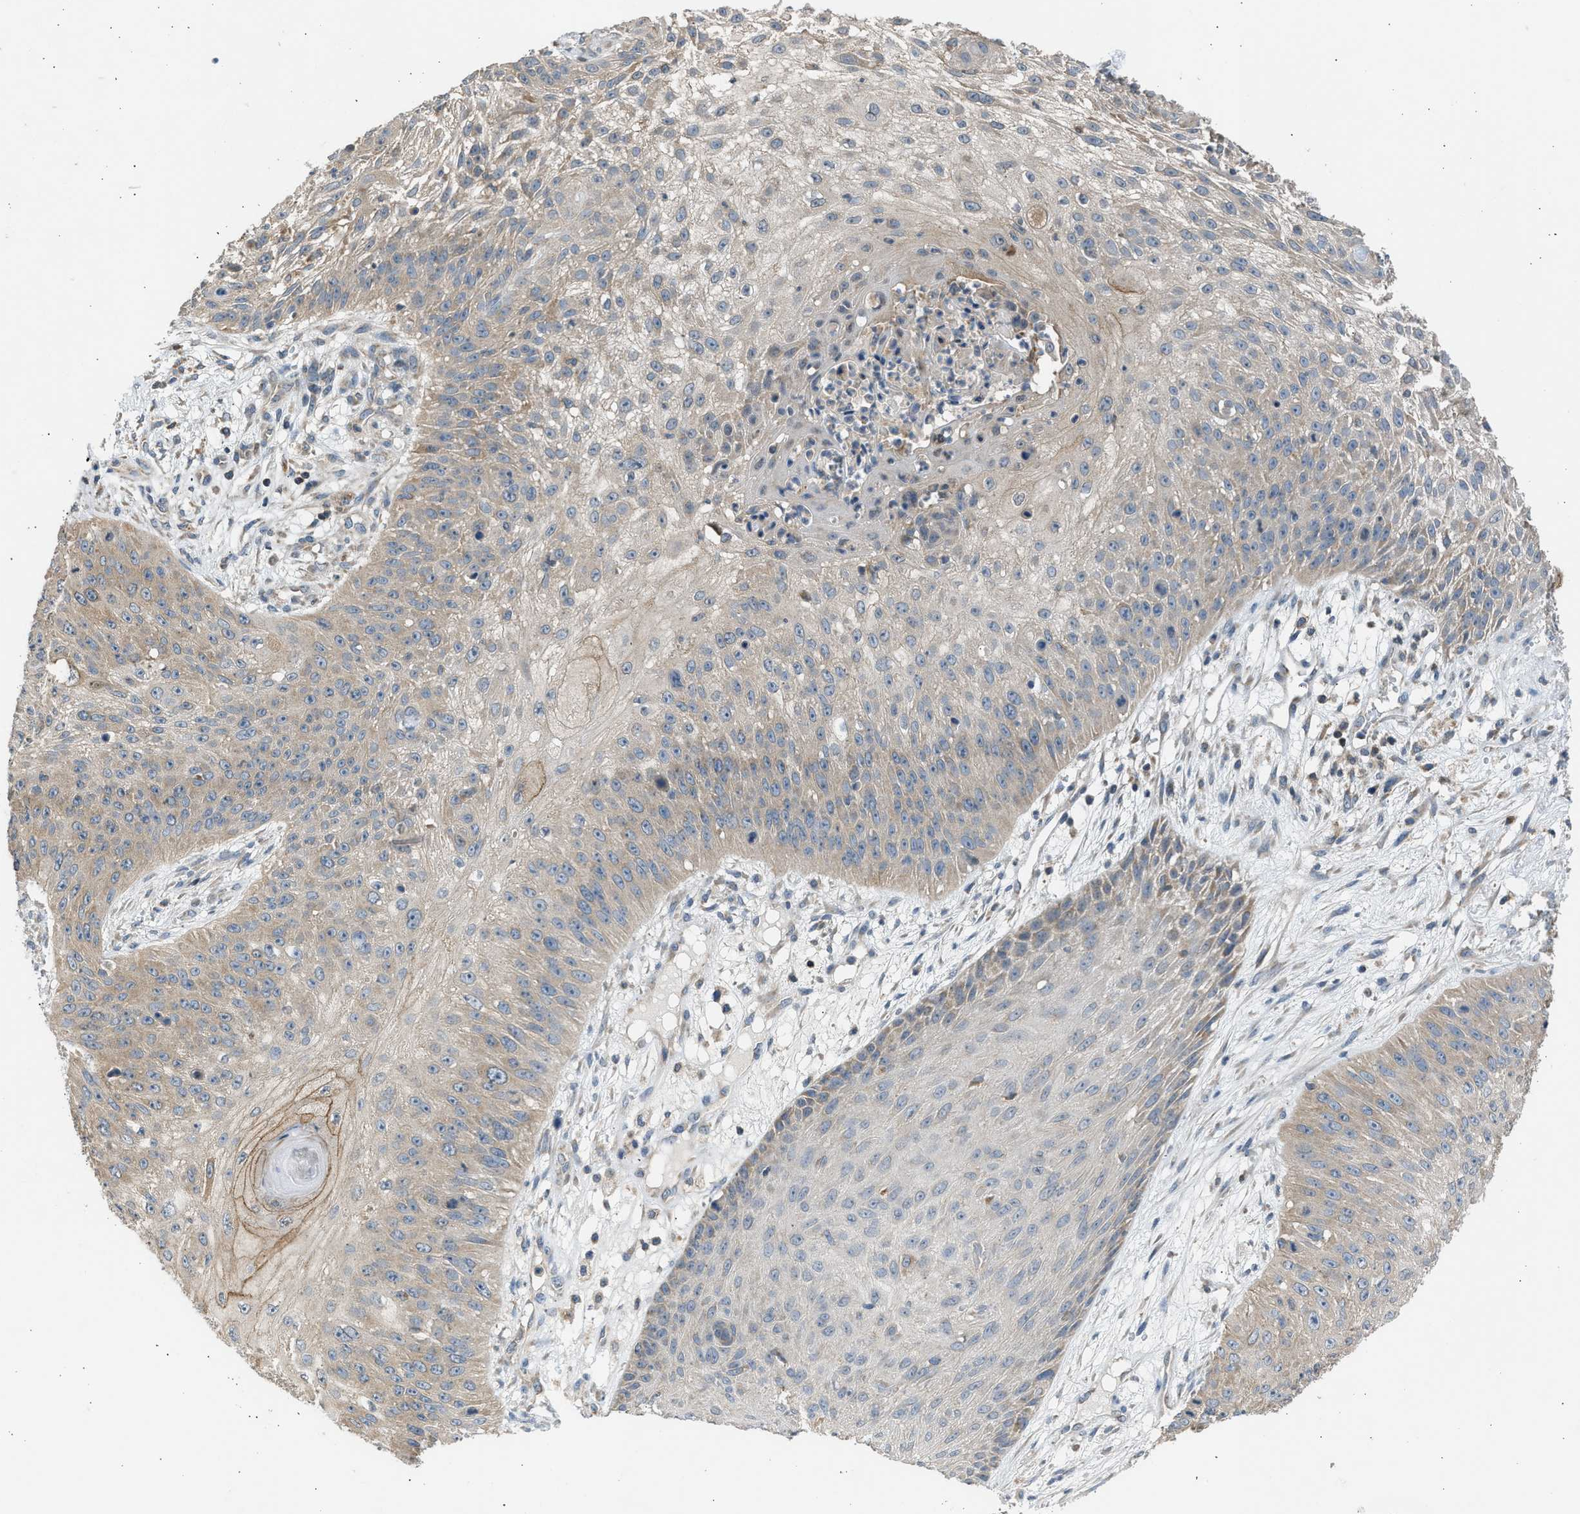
{"staining": {"intensity": "weak", "quantity": "25%-75%", "location": "cytoplasmic/membranous"}, "tissue": "skin cancer", "cell_type": "Tumor cells", "image_type": "cancer", "snomed": [{"axis": "morphology", "description": "Squamous cell carcinoma, NOS"}, {"axis": "topography", "description": "Skin"}], "caption": "High-magnification brightfield microscopy of skin cancer (squamous cell carcinoma) stained with DAB (brown) and counterstained with hematoxylin (blue). tumor cells exhibit weak cytoplasmic/membranous staining is seen in about25%-75% of cells. The protein of interest is stained brown, and the nuclei are stained in blue (DAB IHC with brightfield microscopy, high magnification).", "gene": "CYP1A1", "patient": {"sex": "female", "age": 80}}